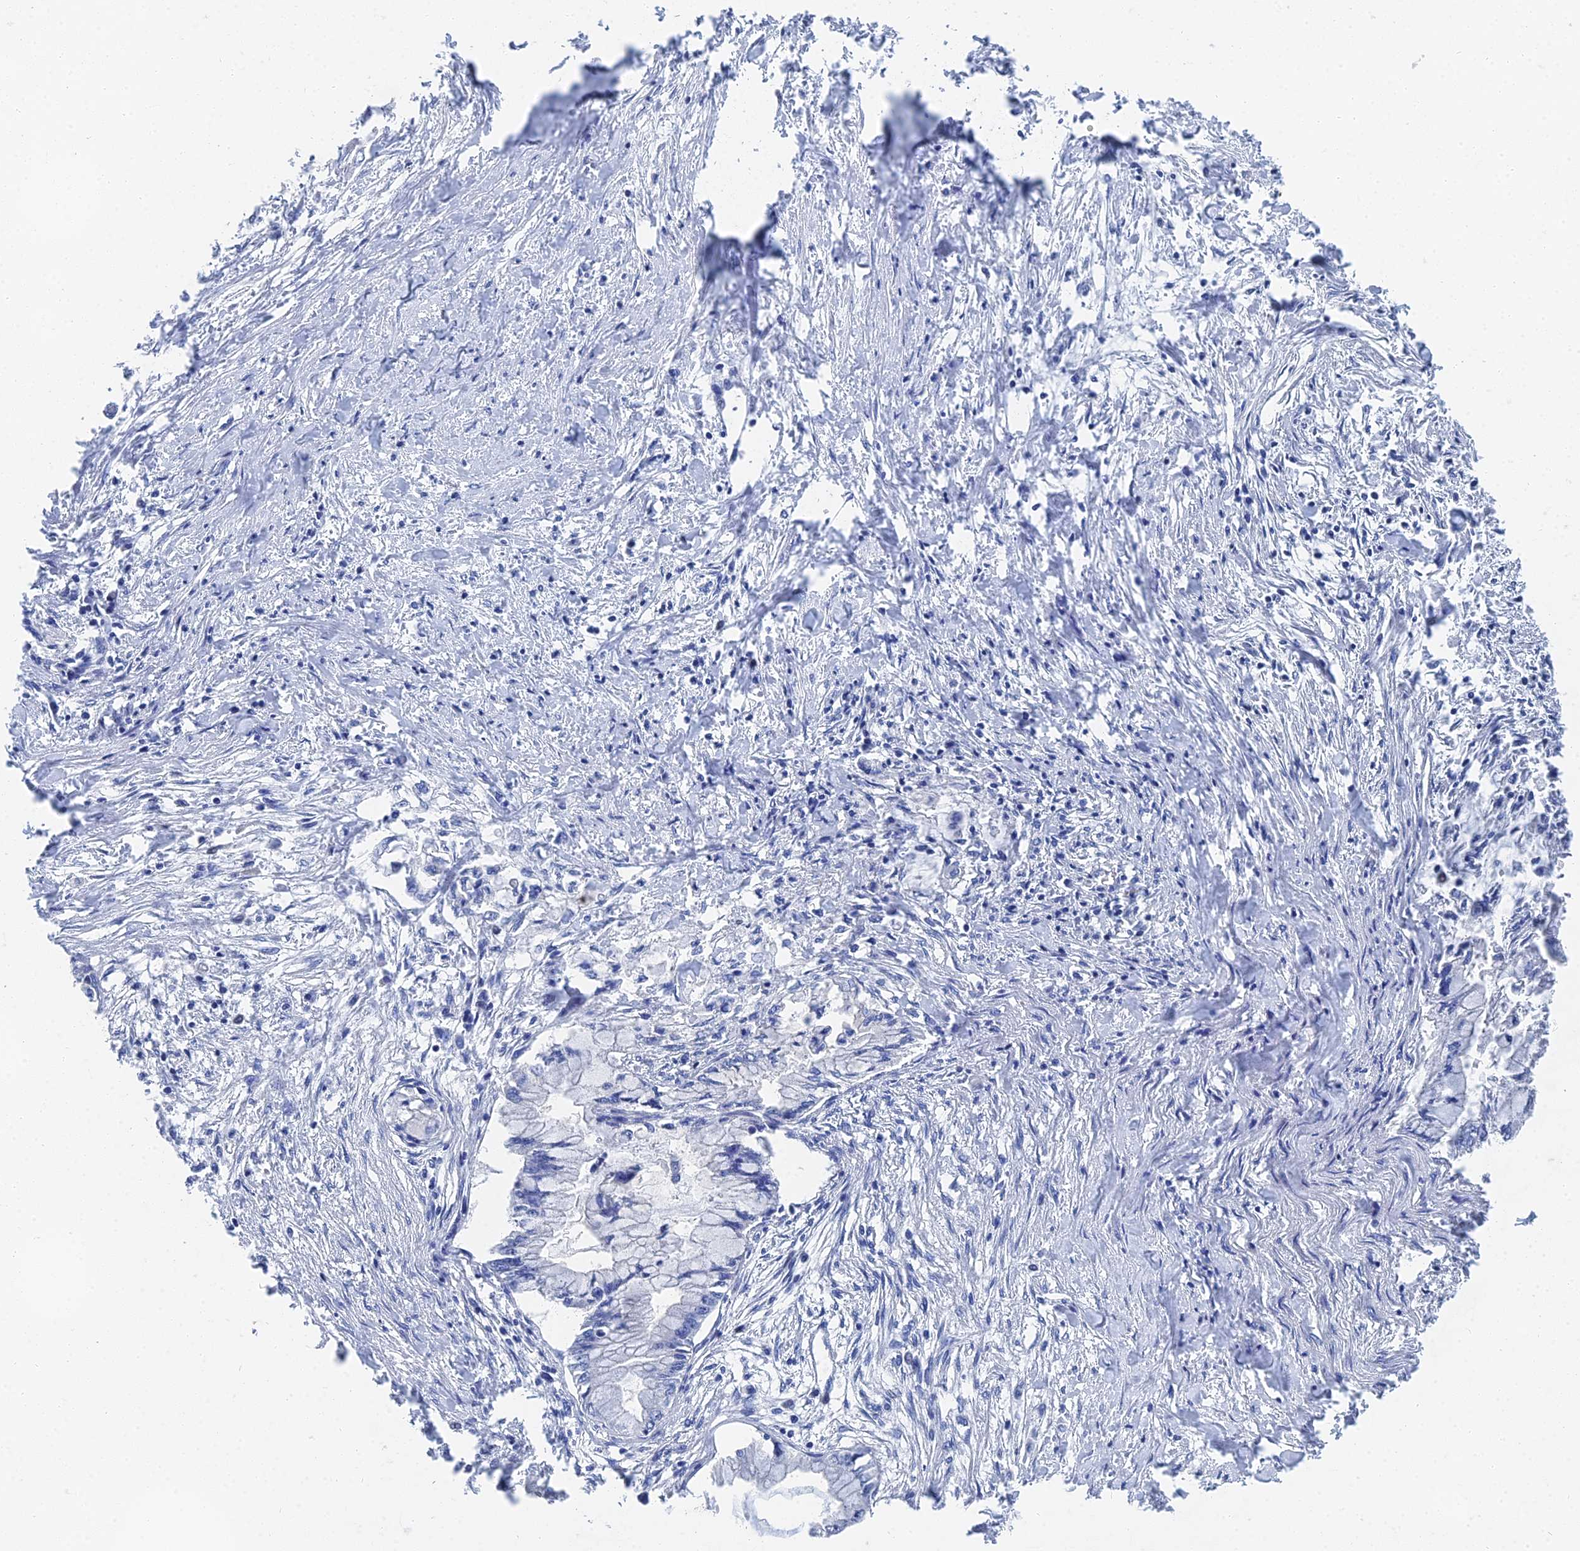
{"staining": {"intensity": "negative", "quantity": "none", "location": "none"}, "tissue": "pancreatic cancer", "cell_type": "Tumor cells", "image_type": "cancer", "snomed": [{"axis": "morphology", "description": "Adenocarcinoma, NOS"}, {"axis": "topography", "description": "Pancreas"}], "caption": "The micrograph demonstrates no significant expression in tumor cells of pancreatic cancer (adenocarcinoma).", "gene": "GFAP", "patient": {"sex": "male", "age": 48}}